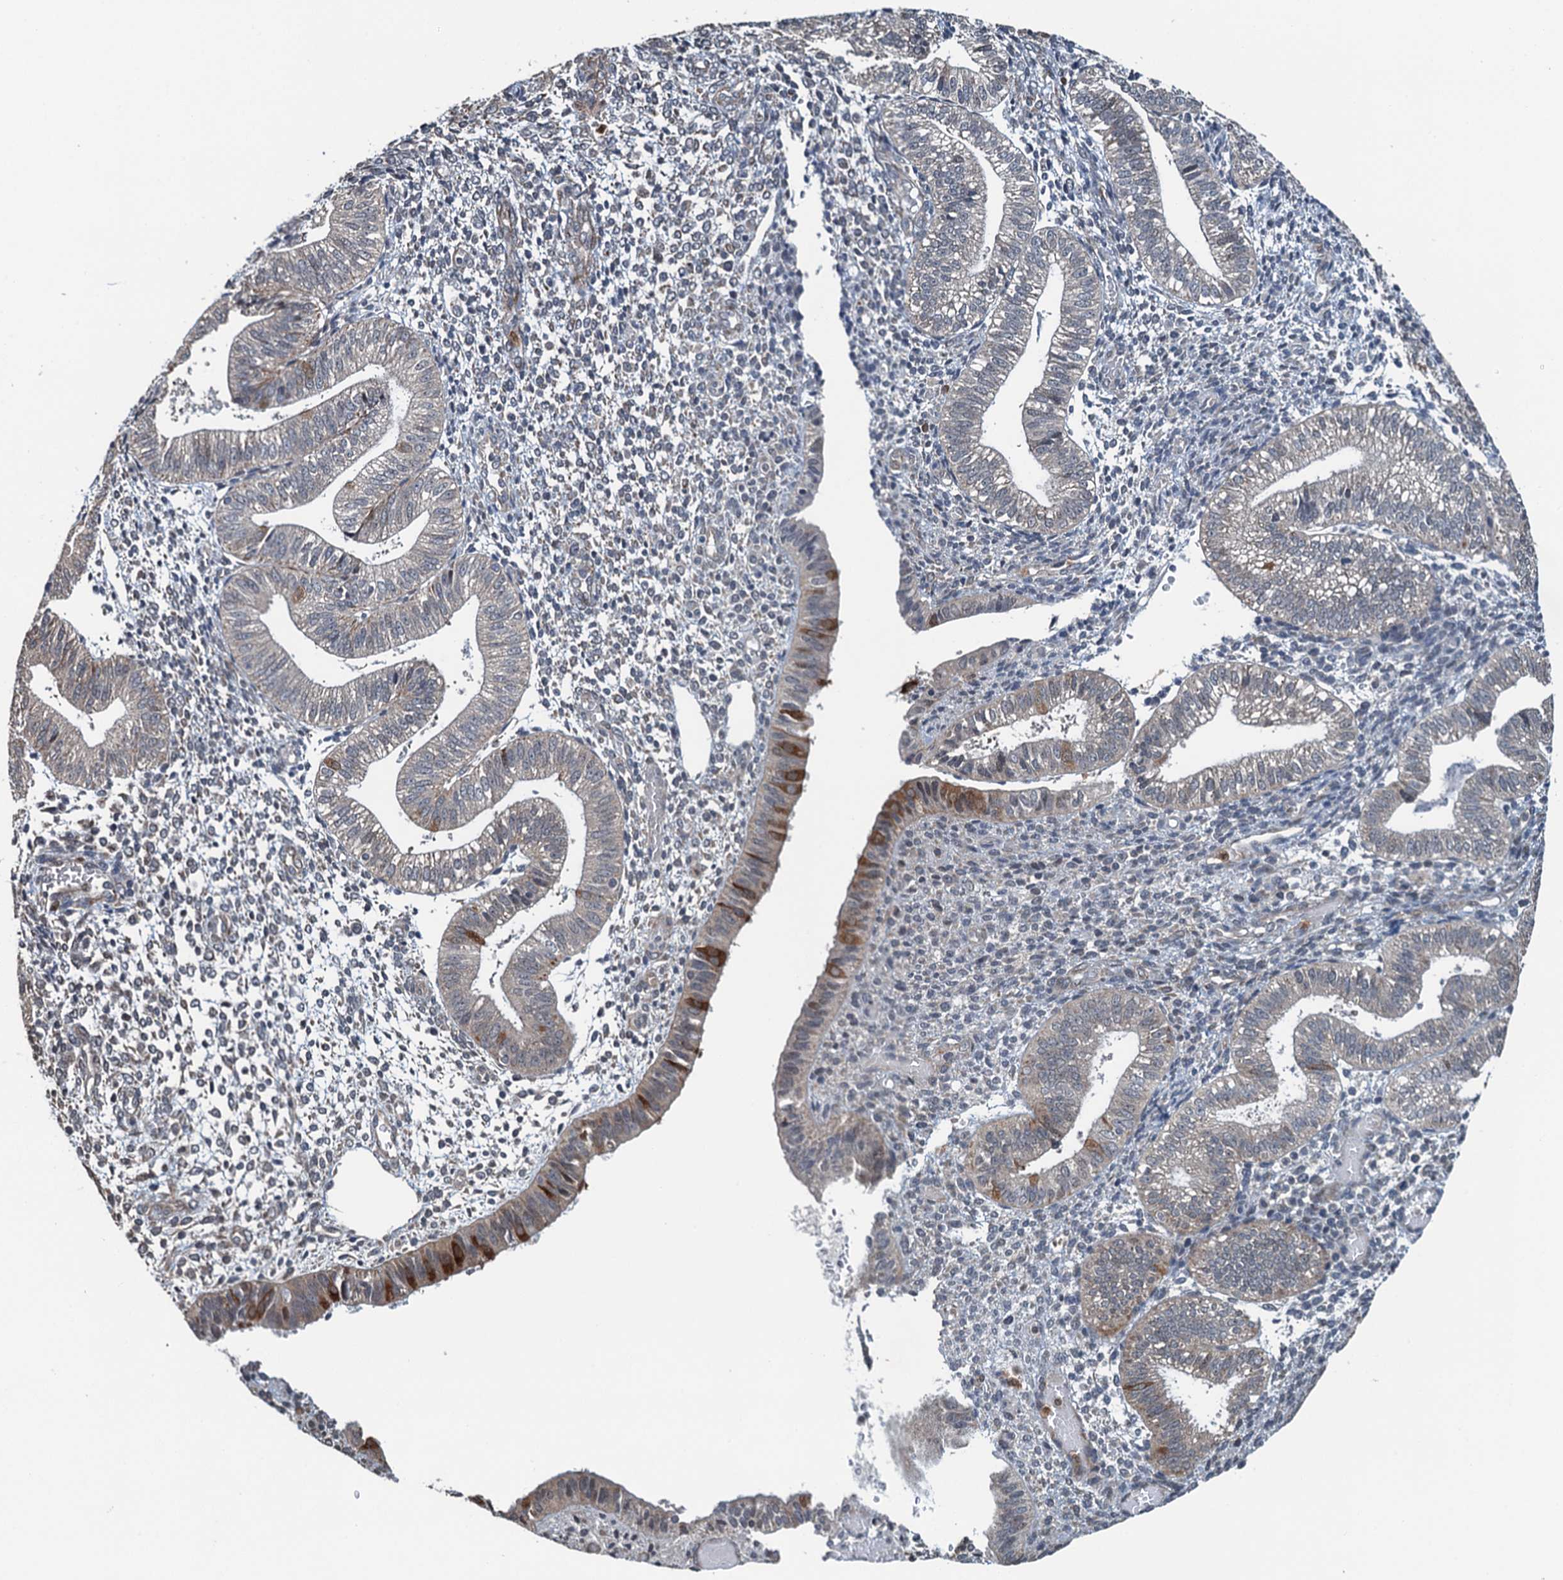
{"staining": {"intensity": "negative", "quantity": "none", "location": "none"}, "tissue": "endometrium", "cell_type": "Cells in endometrial stroma", "image_type": "normal", "snomed": [{"axis": "morphology", "description": "Normal tissue, NOS"}, {"axis": "topography", "description": "Endometrium"}], "caption": "High power microscopy micrograph of an immunohistochemistry micrograph of benign endometrium, revealing no significant expression in cells in endometrial stroma.", "gene": "WHAMM", "patient": {"sex": "female", "age": 34}}